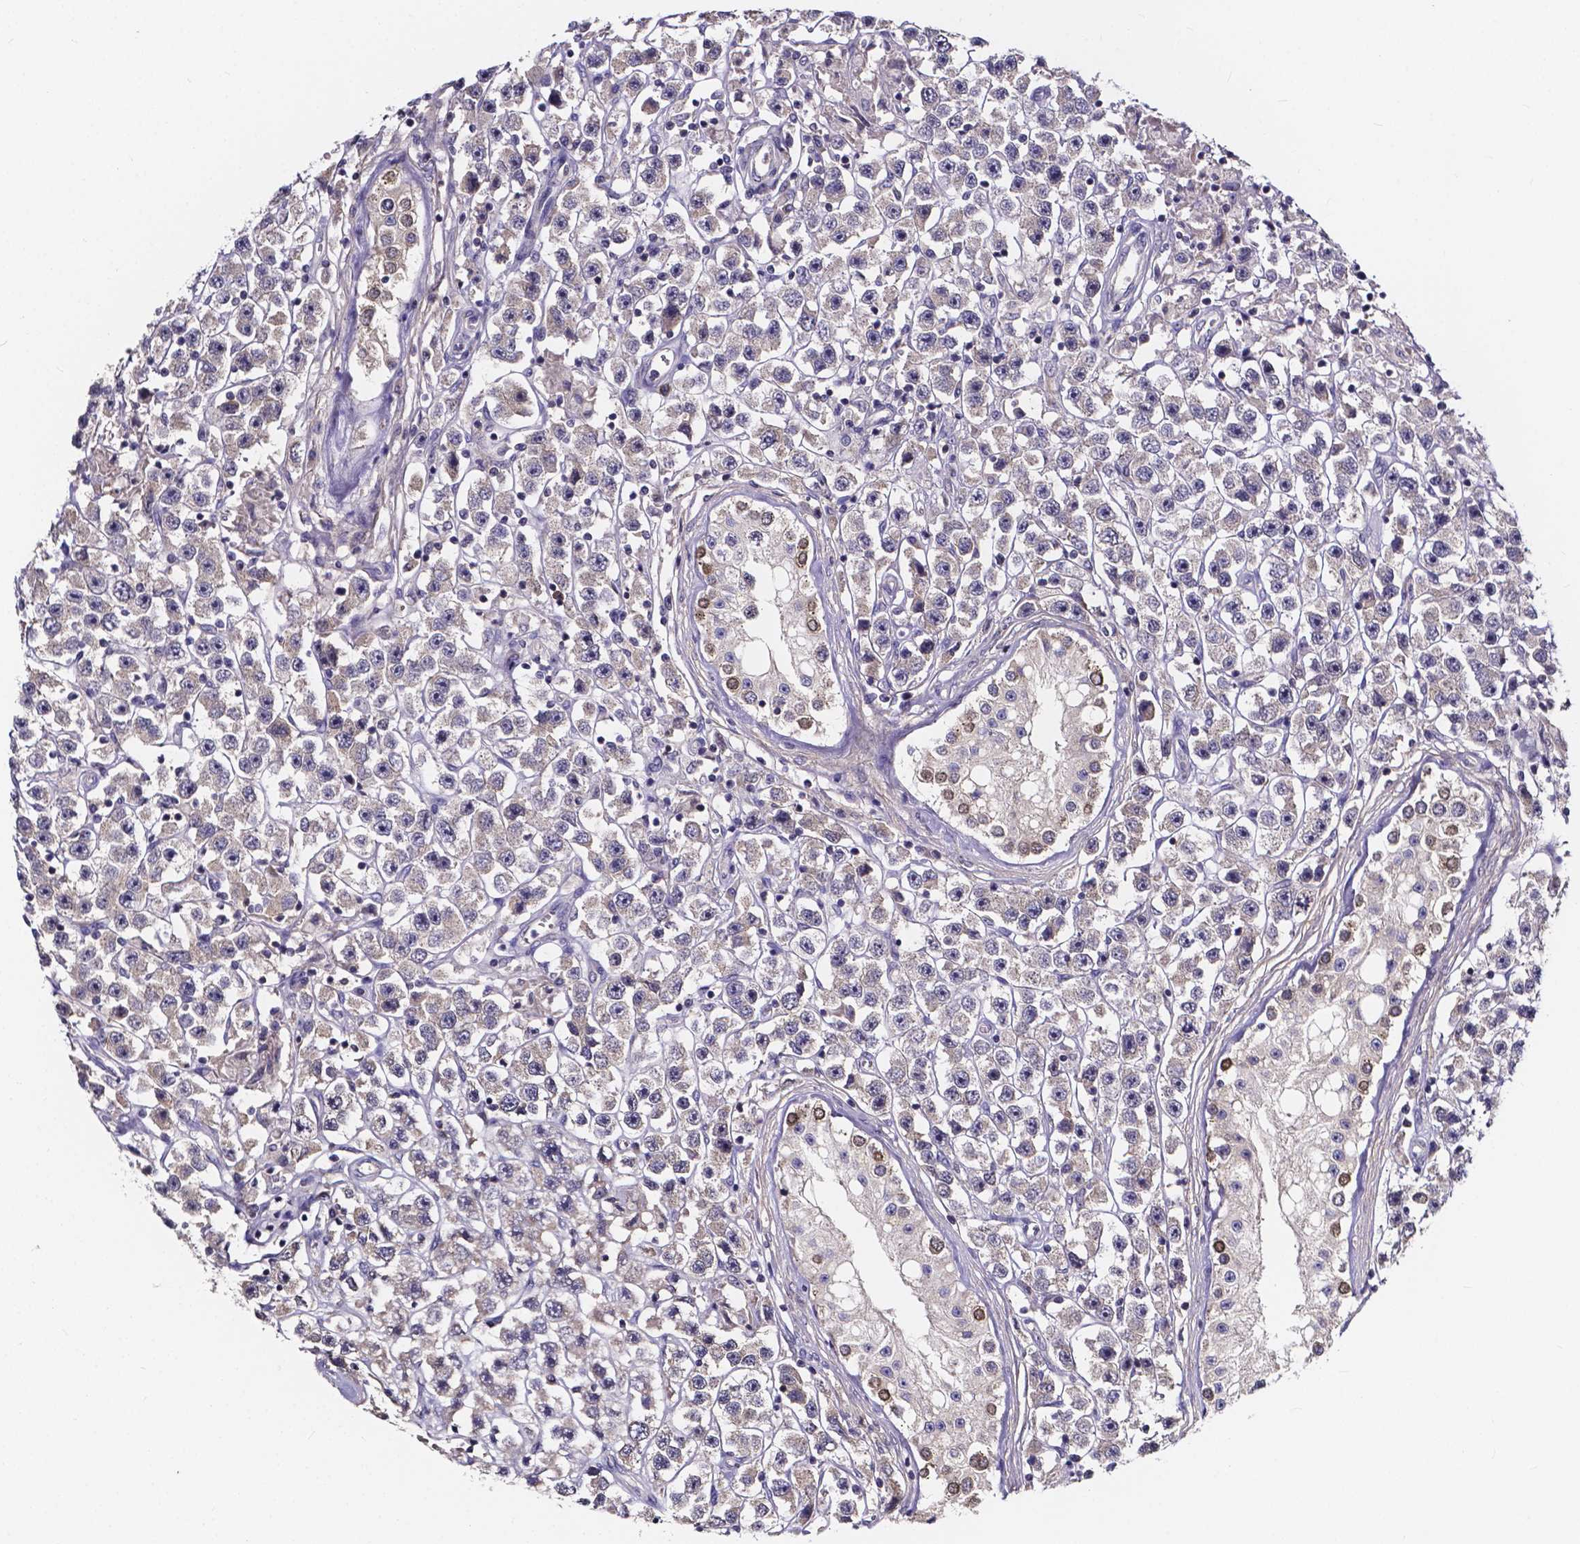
{"staining": {"intensity": "weak", "quantity": "25%-75%", "location": "cytoplasmic/membranous"}, "tissue": "testis cancer", "cell_type": "Tumor cells", "image_type": "cancer", "snomed": [{"axis": "morphology", "description": "Seminoma, NOS"}, {"axis": "topography", "description": "Testis"}], "caption": "Tumor cells show low levels of weak cytoplasmic/membranous expression in about 25%-75% of cells in testis cancer.", "gene": "SPOCD1", "patient": {"sex": "male", "age": 45}}